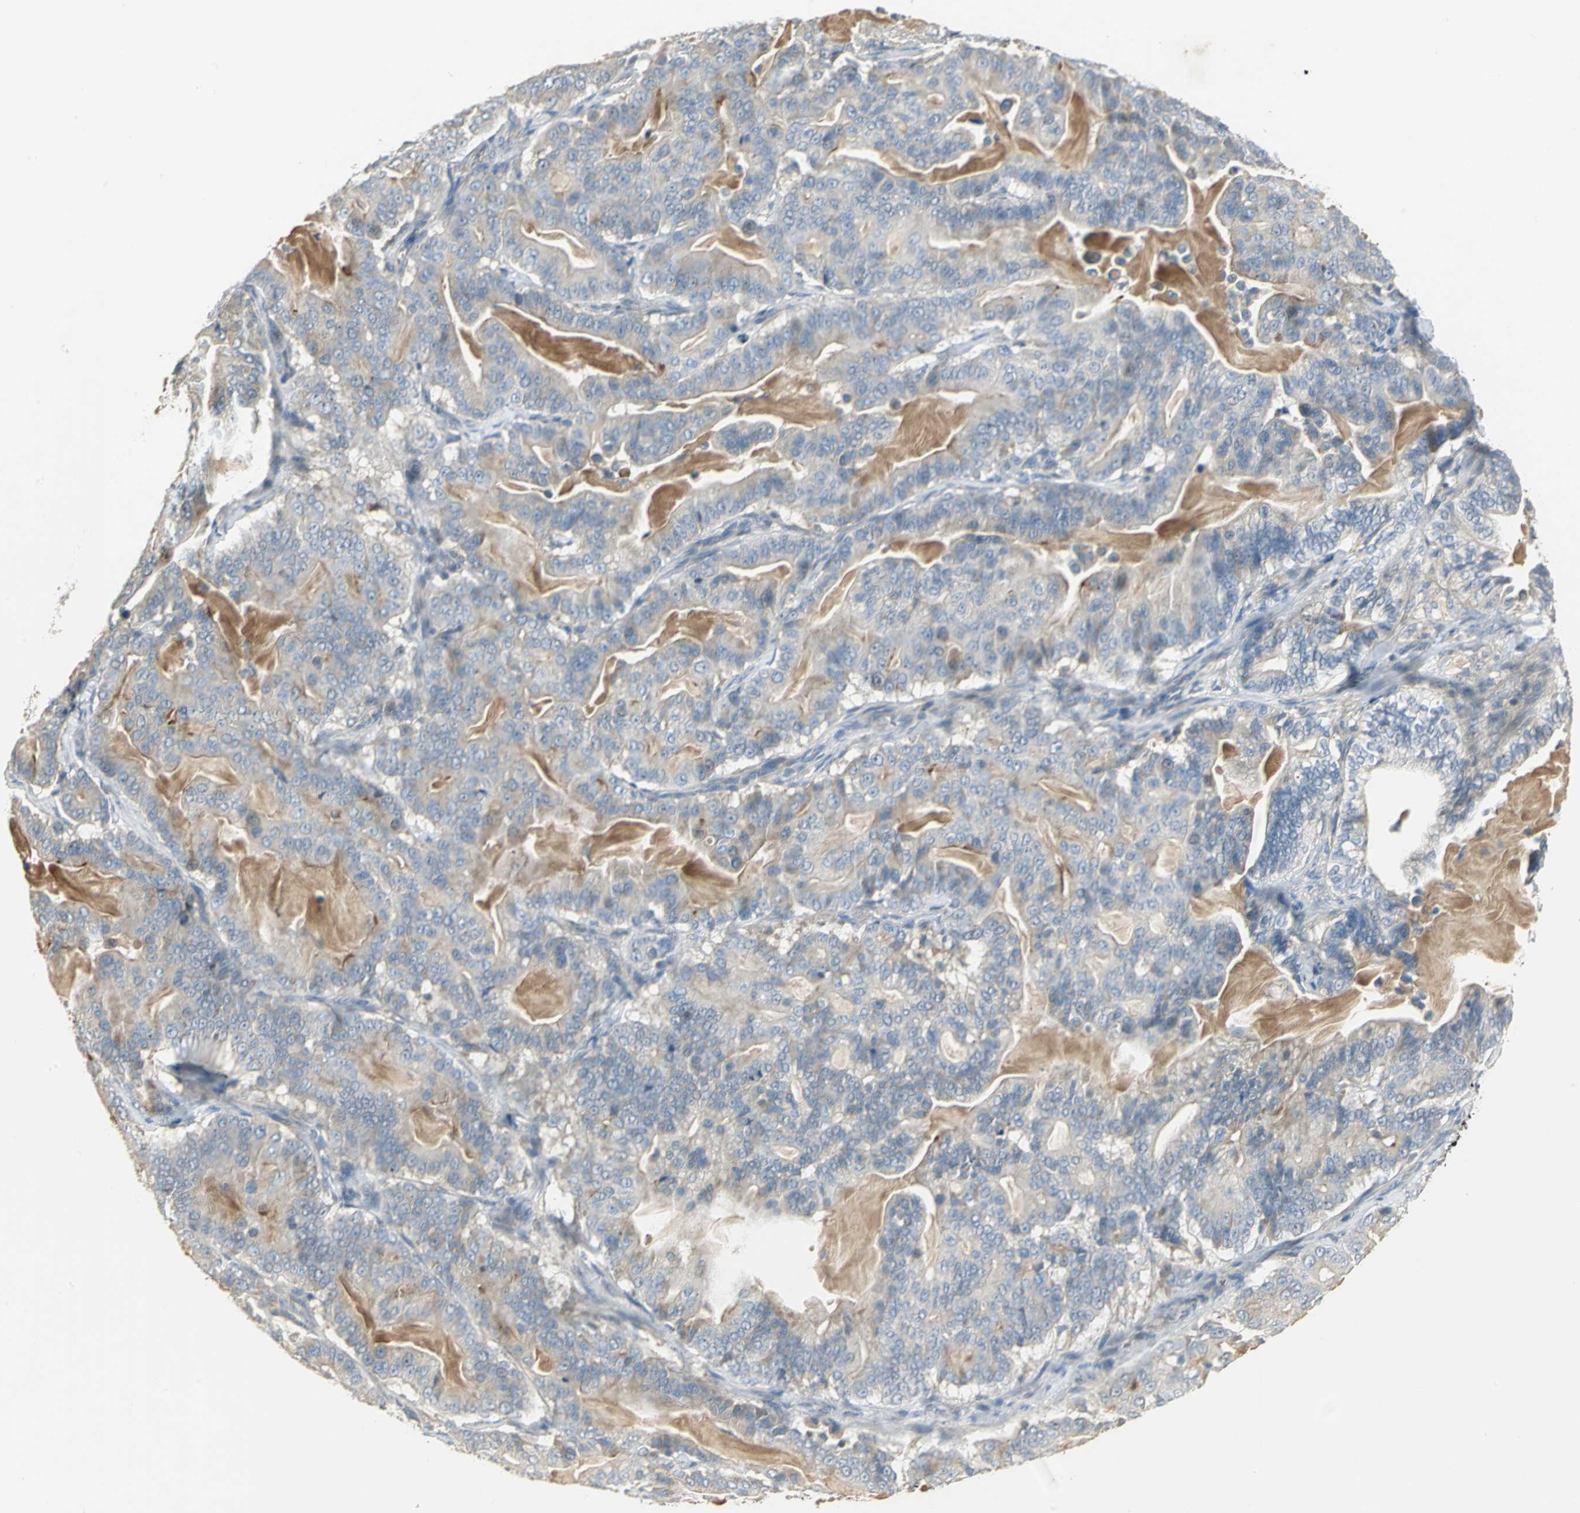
{"staining": {"intensity": "weak", "quantity": "<25%", "location": "cytoplasmic/membranous"}, "tissue": "pancreatic cancer", "cell_type": "Tumor cells", "image_type": "cancer", "snomed": [{"axis": "morphology", "description": "Adenocarcinoma, NOS"}, {"axis": "topography", "description": "Pancreas"}], "caption": "Pancreatic adenocarcinoma stained for a protein using immunohistochemistry (IHC) demonstrates no positivity tumor cells.", "gene": "PROC", "patient": {"sex": "male", "age": 63}}